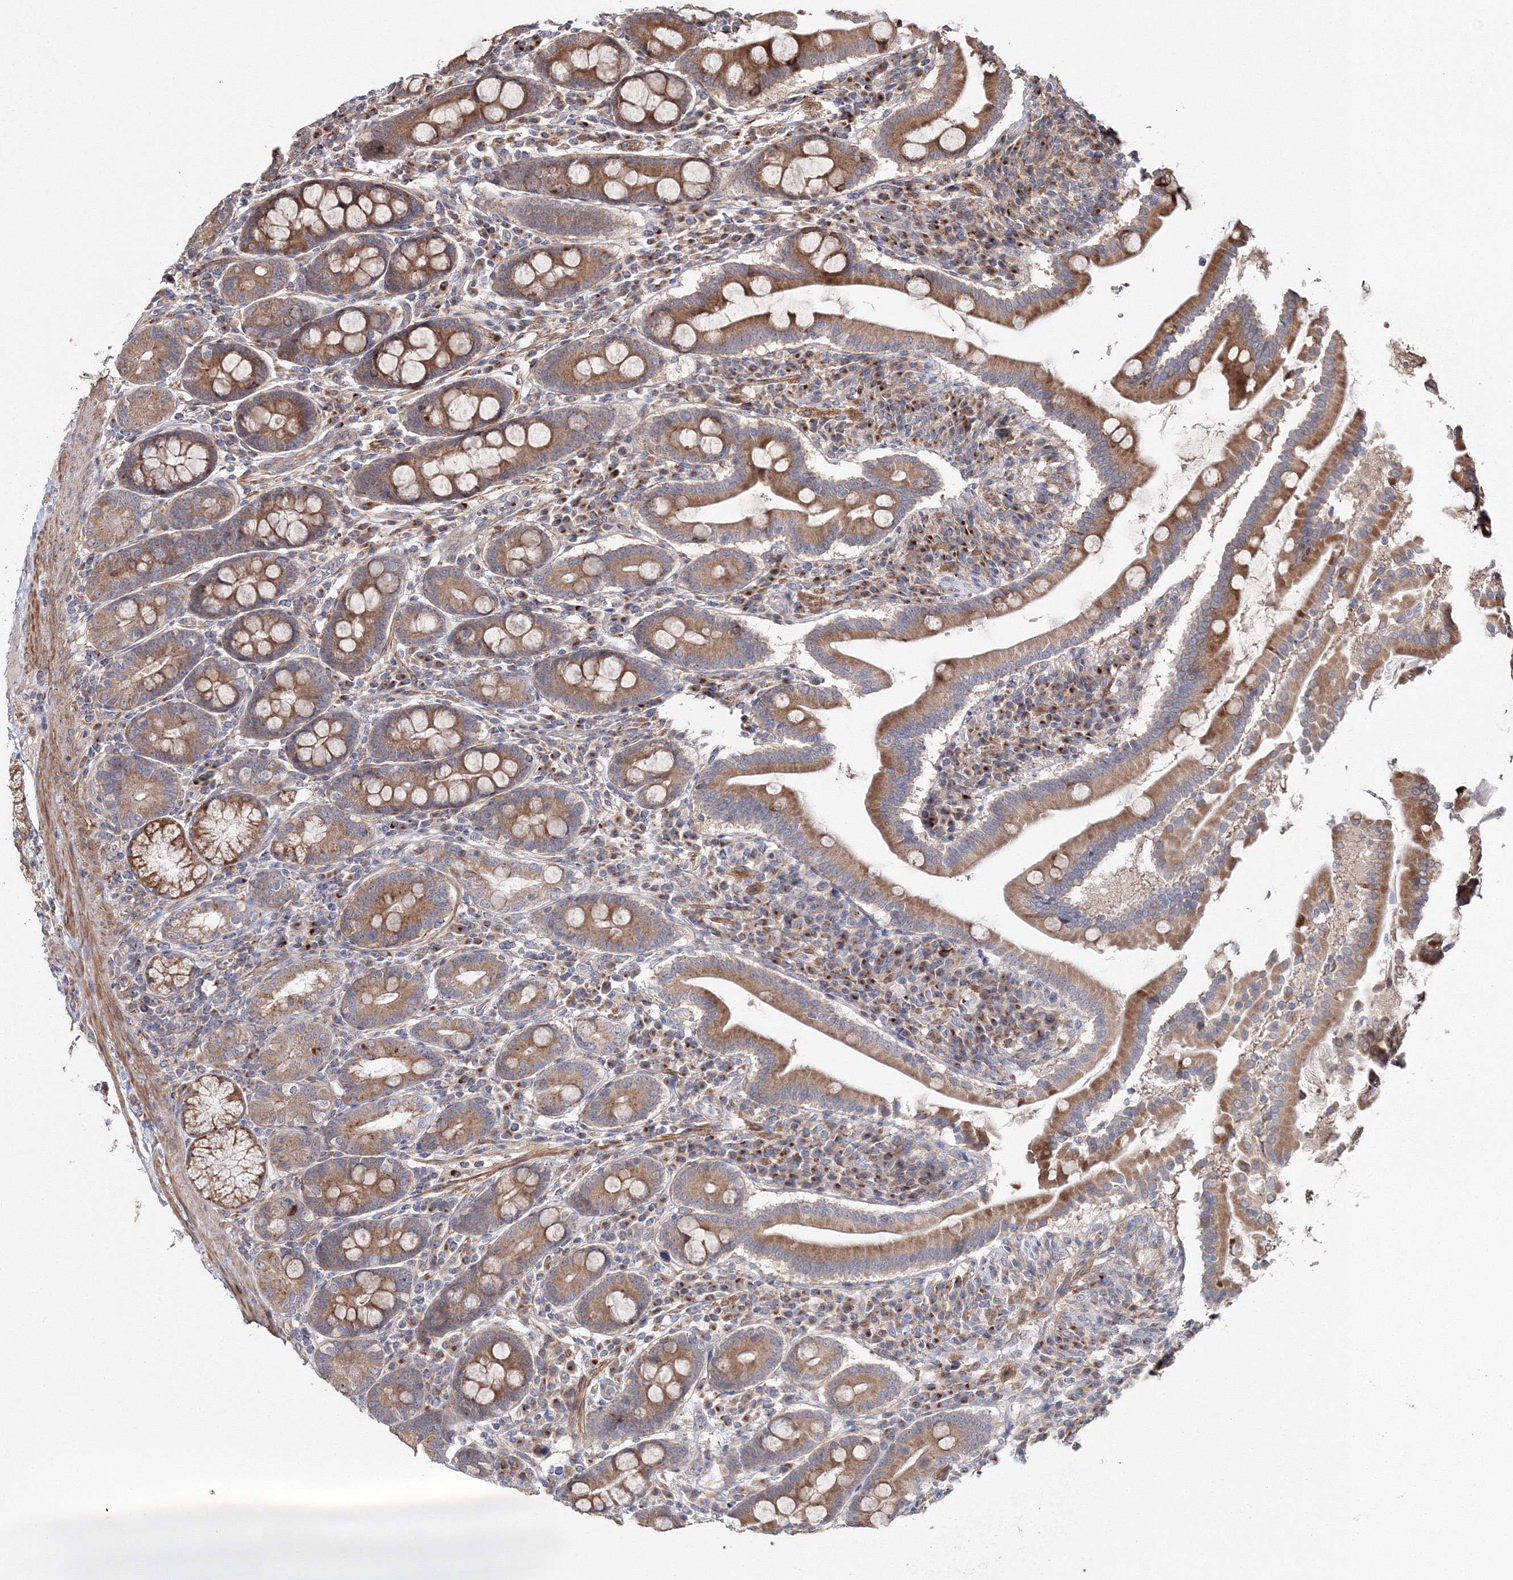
{"staining": {"intensity": "moderate", "quantity": ">75%", "location": "cytoplasmic/membranous"}, "tissue": "duodenum", "cell_type": "Glandular cells", "image_type": "normal", "snomed": [{"axis": "morphology", "description": "Normal tissue, NOS"}, {"axis": "topography", "description": "Duodenum"}], "caption": "The photomicrograph exhibits immunohistochemical staining of unremarkable duodenum. There is moderate cytoplasmic/membranous expression is identified in about >75% of glandular cells.", "gene": "DDO", "patient": {"sex": "male", "age": 50}}